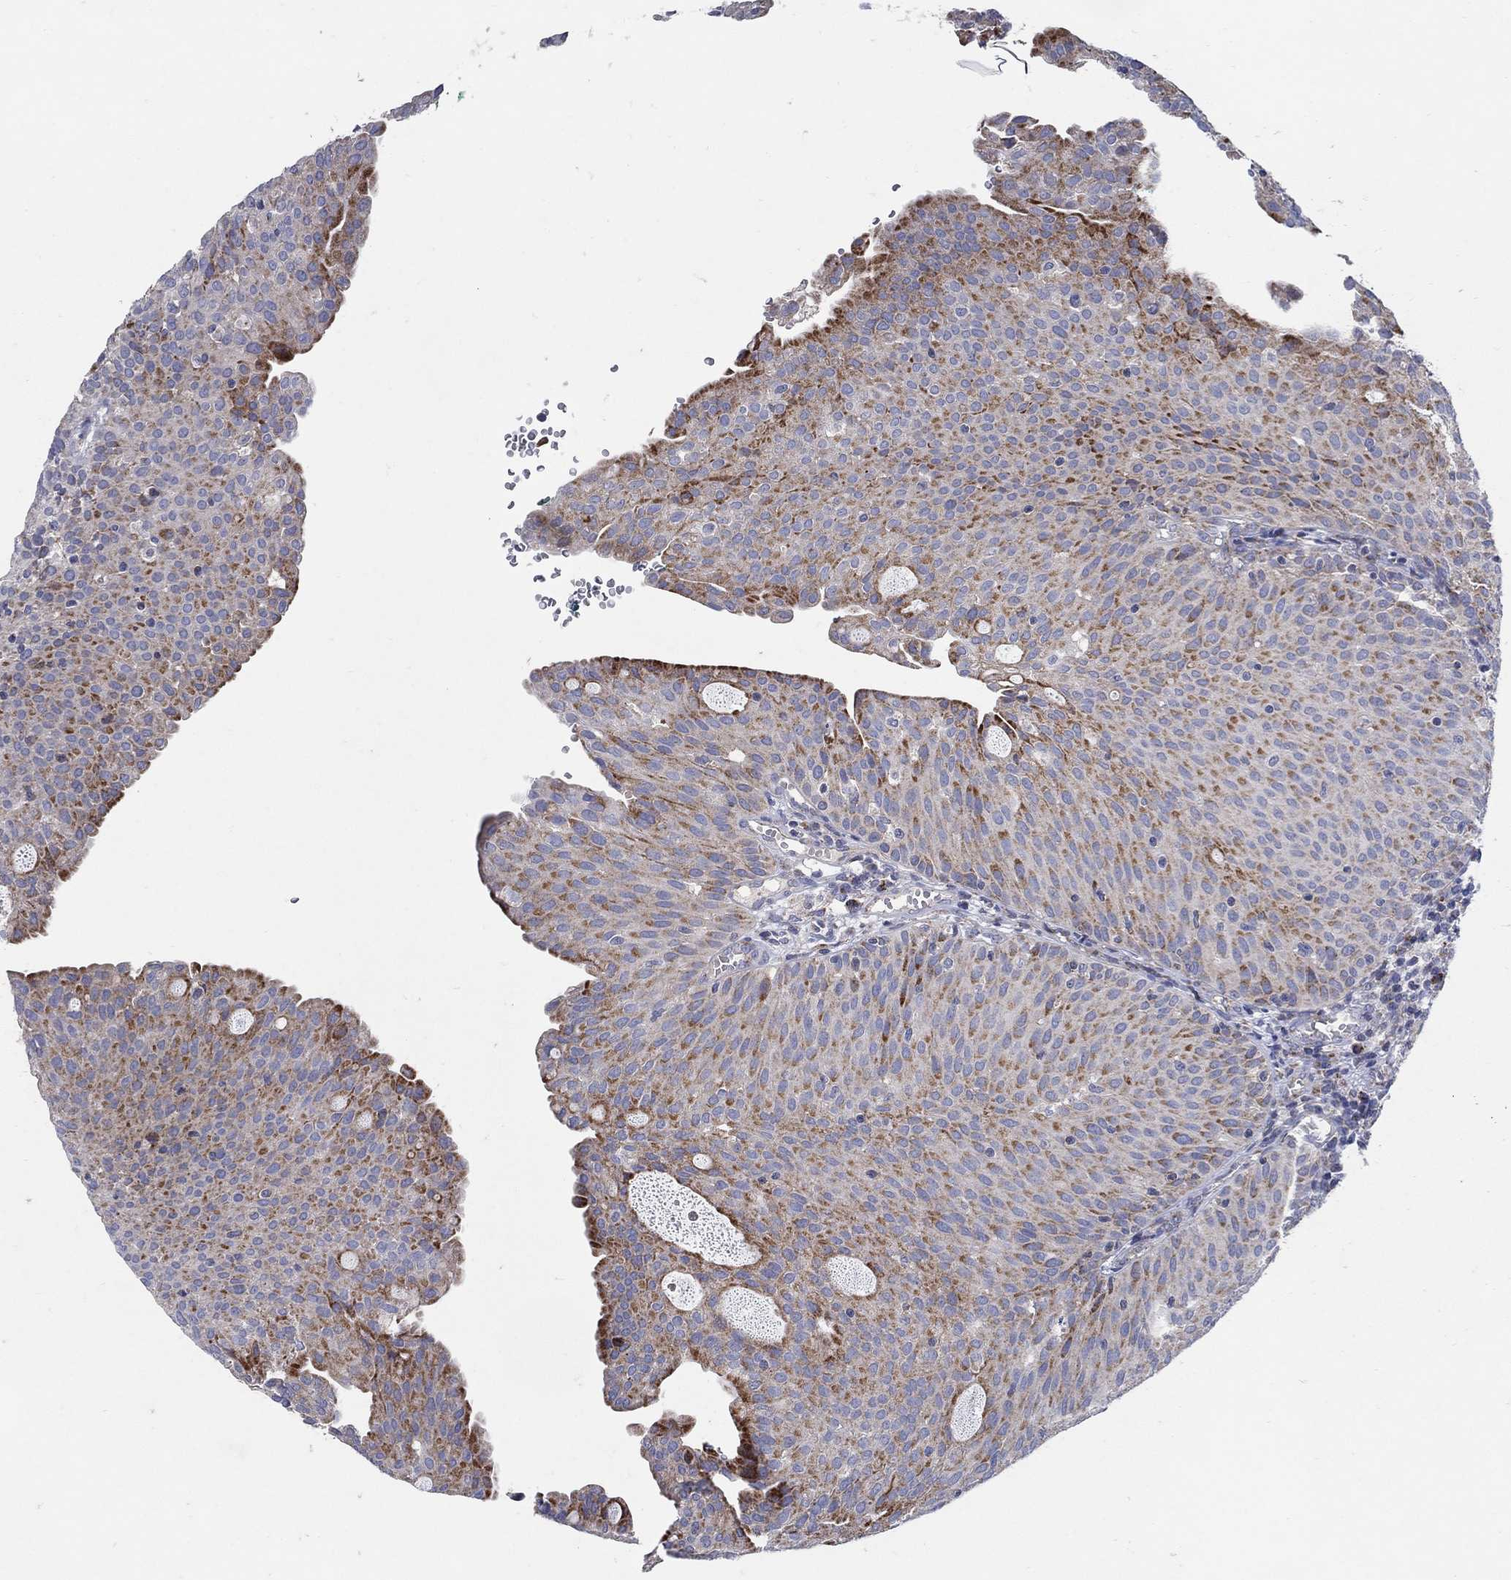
{"staining": {"intensity": "moderate", "quantity": "25%-75%", "location": "cytoplasmic/membranous"}, "tissue": "urothelial cancer", "cell_type": "Tumor cells", "image_type": "cancer", "snomed": [{"axis": "morphology", "description": "Urothelial carcinoma, Low grade"}, {"axis": "topography", "description": "Urinary bladder"}], "caption": "A brown stain labels moderate cytoplasmic/membranous positivity of a protein in human urothelial cancer tumor cells.", "gene": "HMX2", "patient": {"sex": "male", "age": 54}}